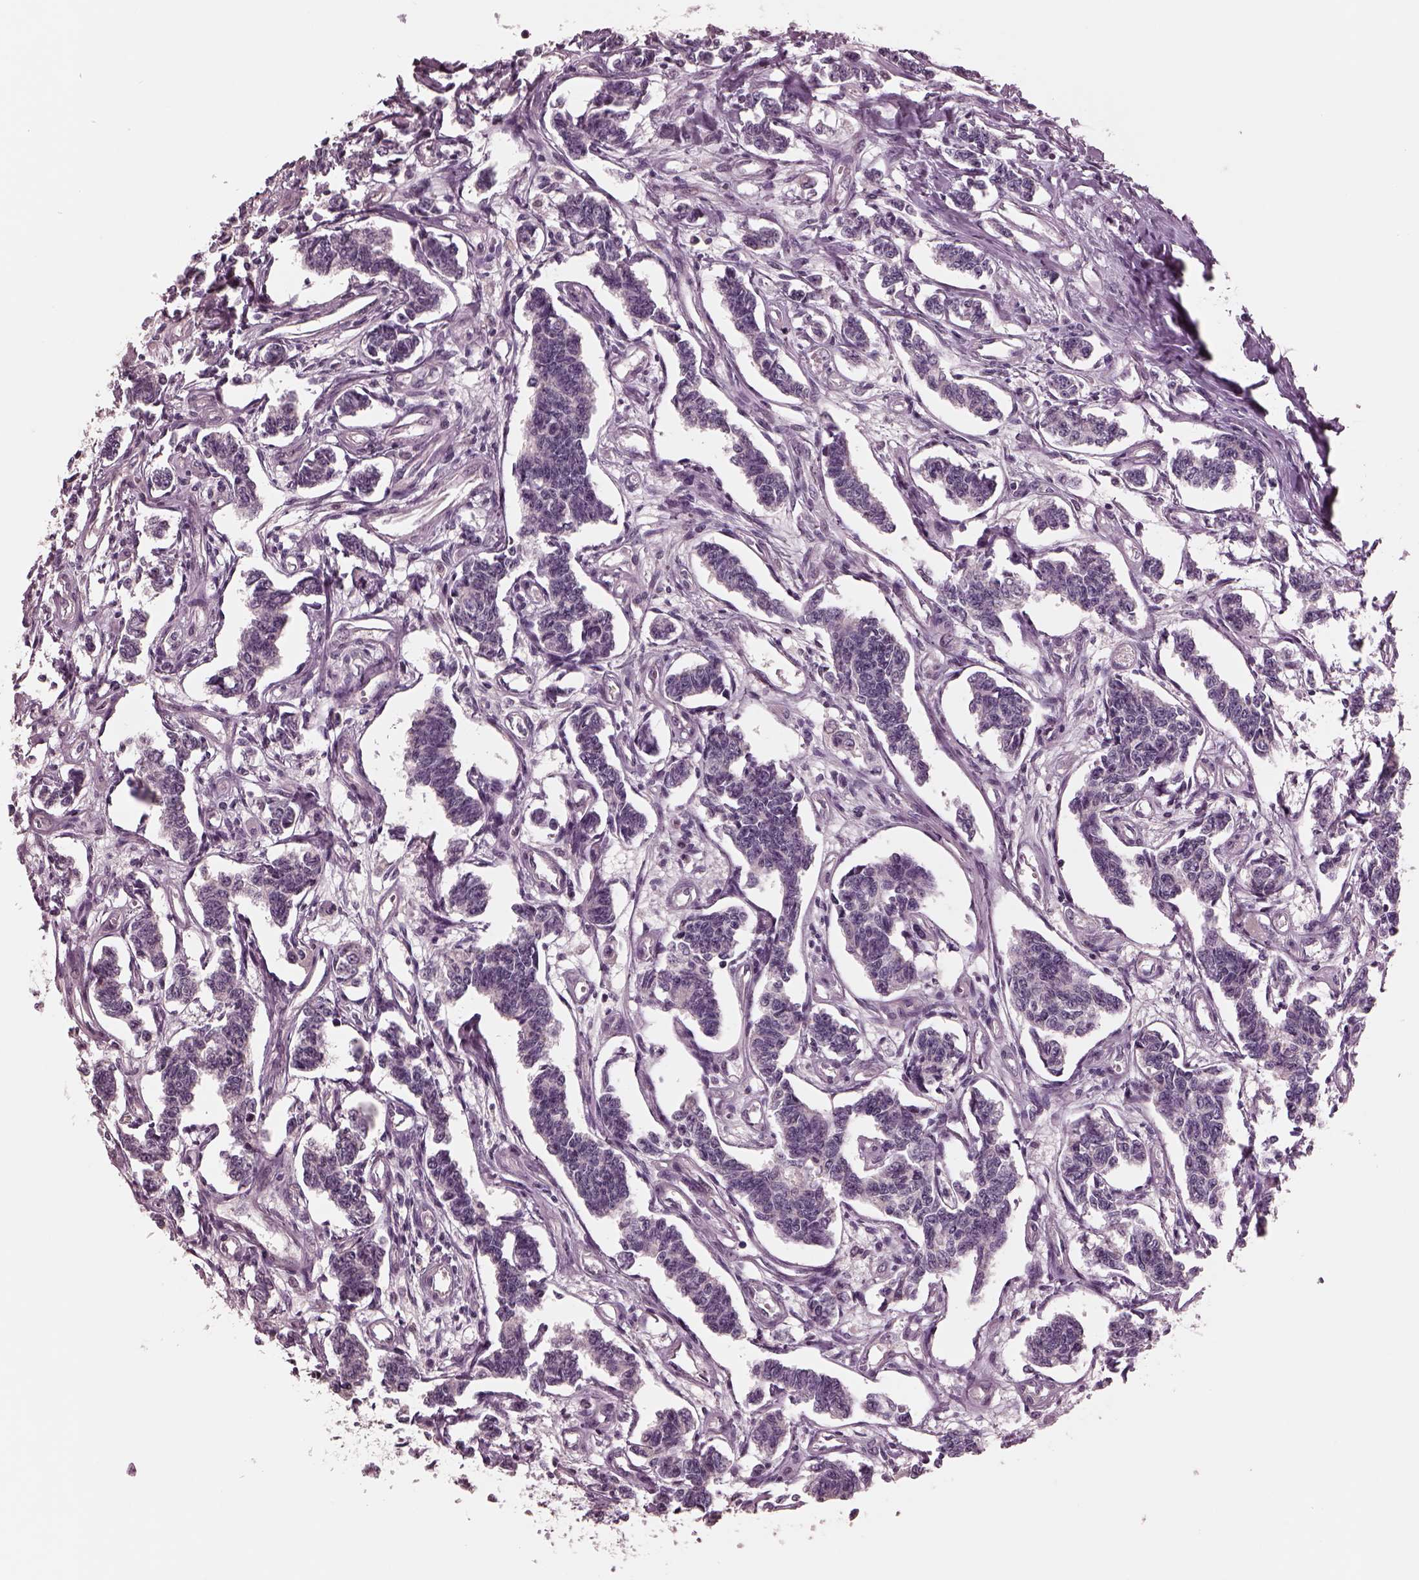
{"staining": {"intensity": "negative", "quantity": "none", "location": "none"}, "tissue": "carcinoid", "cell_type": "Tumor cells", "image_type": "cancer", "snomed": [{"axis": "morphology", "description": "Carcinoid, malignant, NOS"}, {"axis": "topography", "description": "Kidney"}], "caption": "Immunohistochemical staining of human carcinoid (malignant) exhibits no significant expression in tumor cells.", "gene": "RCVRN", "patient": {"sex": "female", "age": 41}}